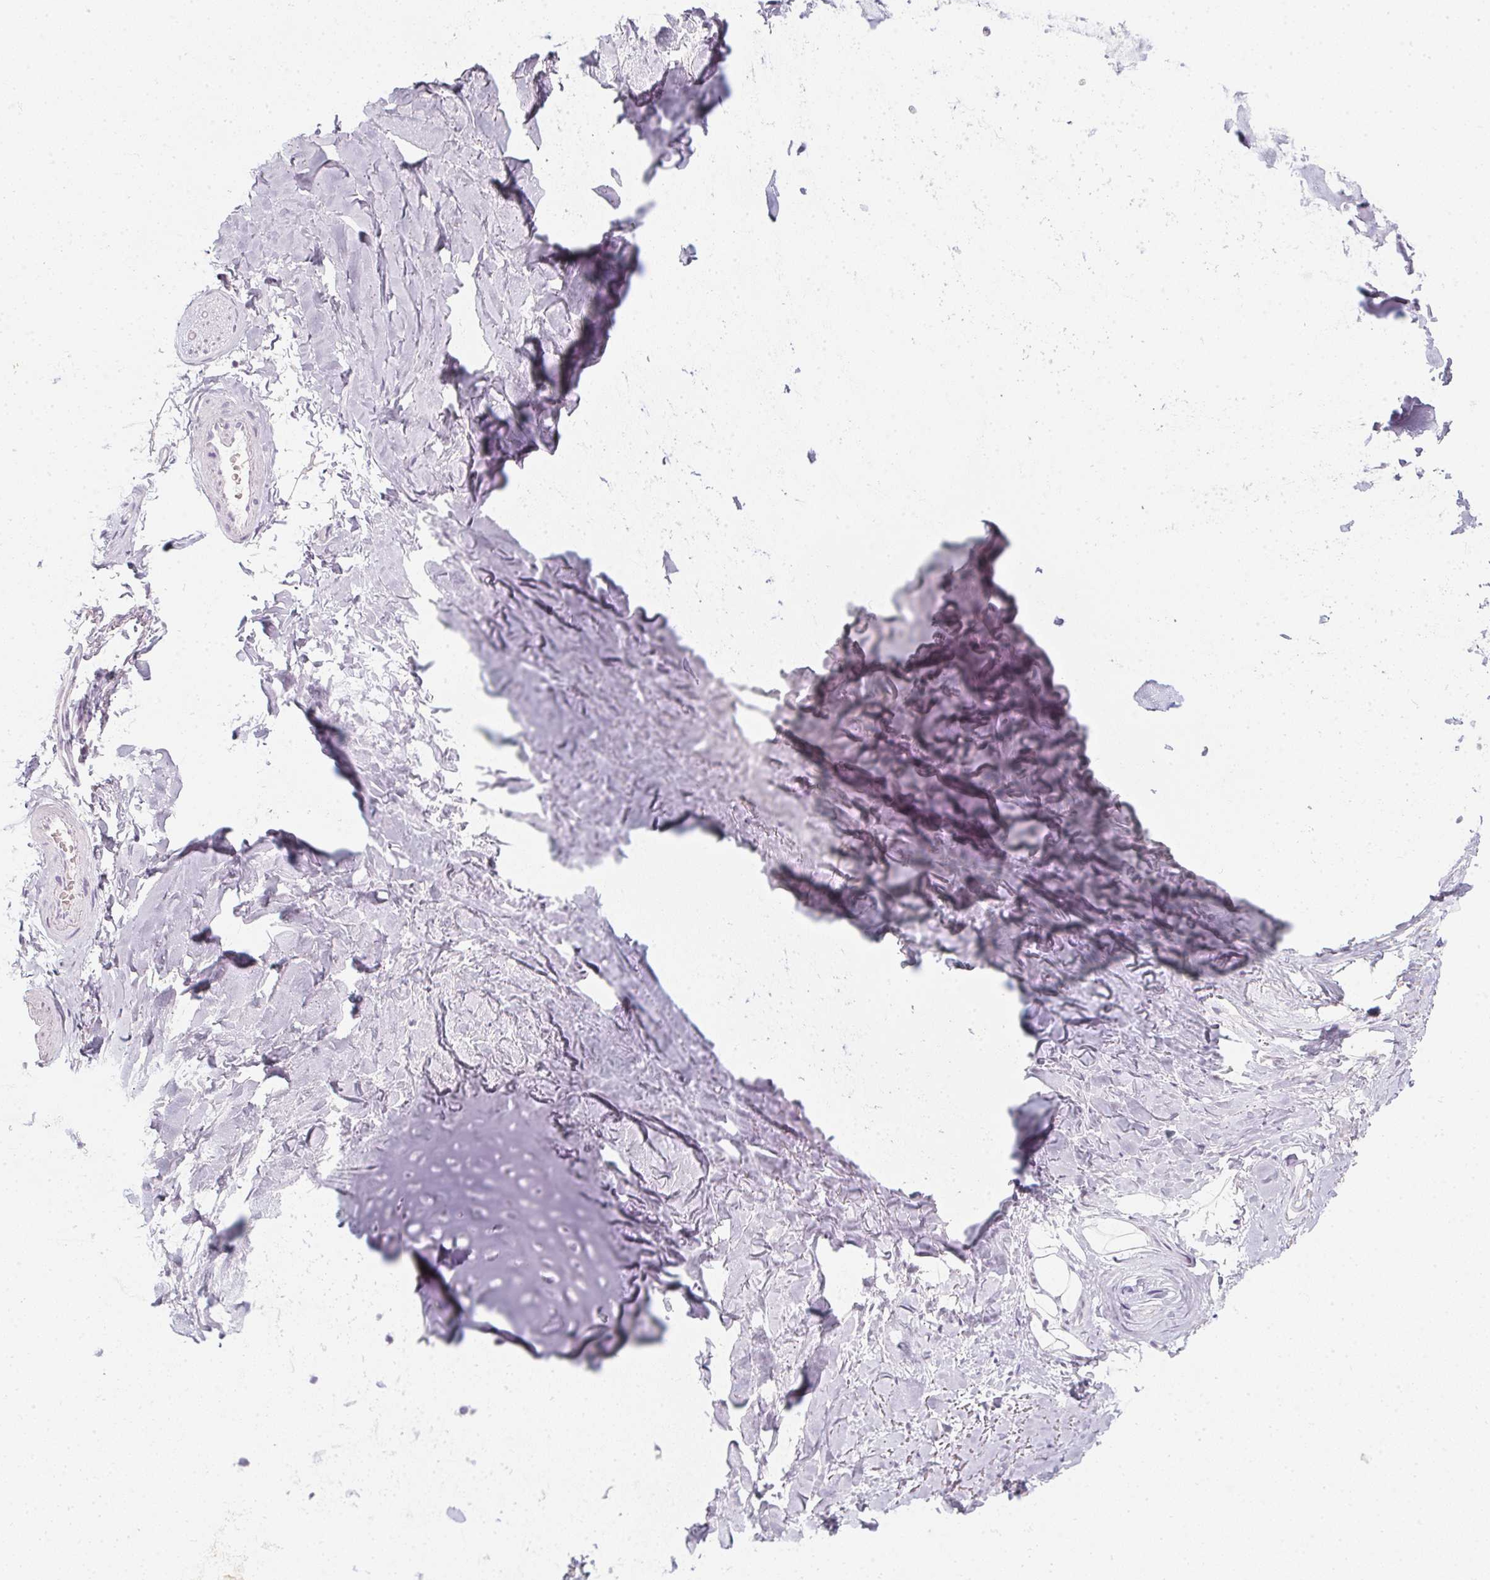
{"staining": {"intensity": "negative", "quantity": "none", "location": "none"}, "tissue": "soft tissue", "cell_type": "Chondrocytes", "image_type": "normal", "snomed": [{"axis": "morphology", "description": "Normal tissue, NOS"}, {"axis": "topography", "description": "Cartilage tissue"}, {"axis": "topography", "description": "Bronchus"}], "caption": "Chondrocytes are negative for brown protein staining in unremarkable soft tissue. (Stains: DAB (3,3'-diaminobenzidine) immunohistochemistry (IHC) with hematoxylin counter stain, Microscopy: brightfield microscopy at high magnification).", "gene": "TMEM72", "patient": {"sex": "female", "age": 79}}